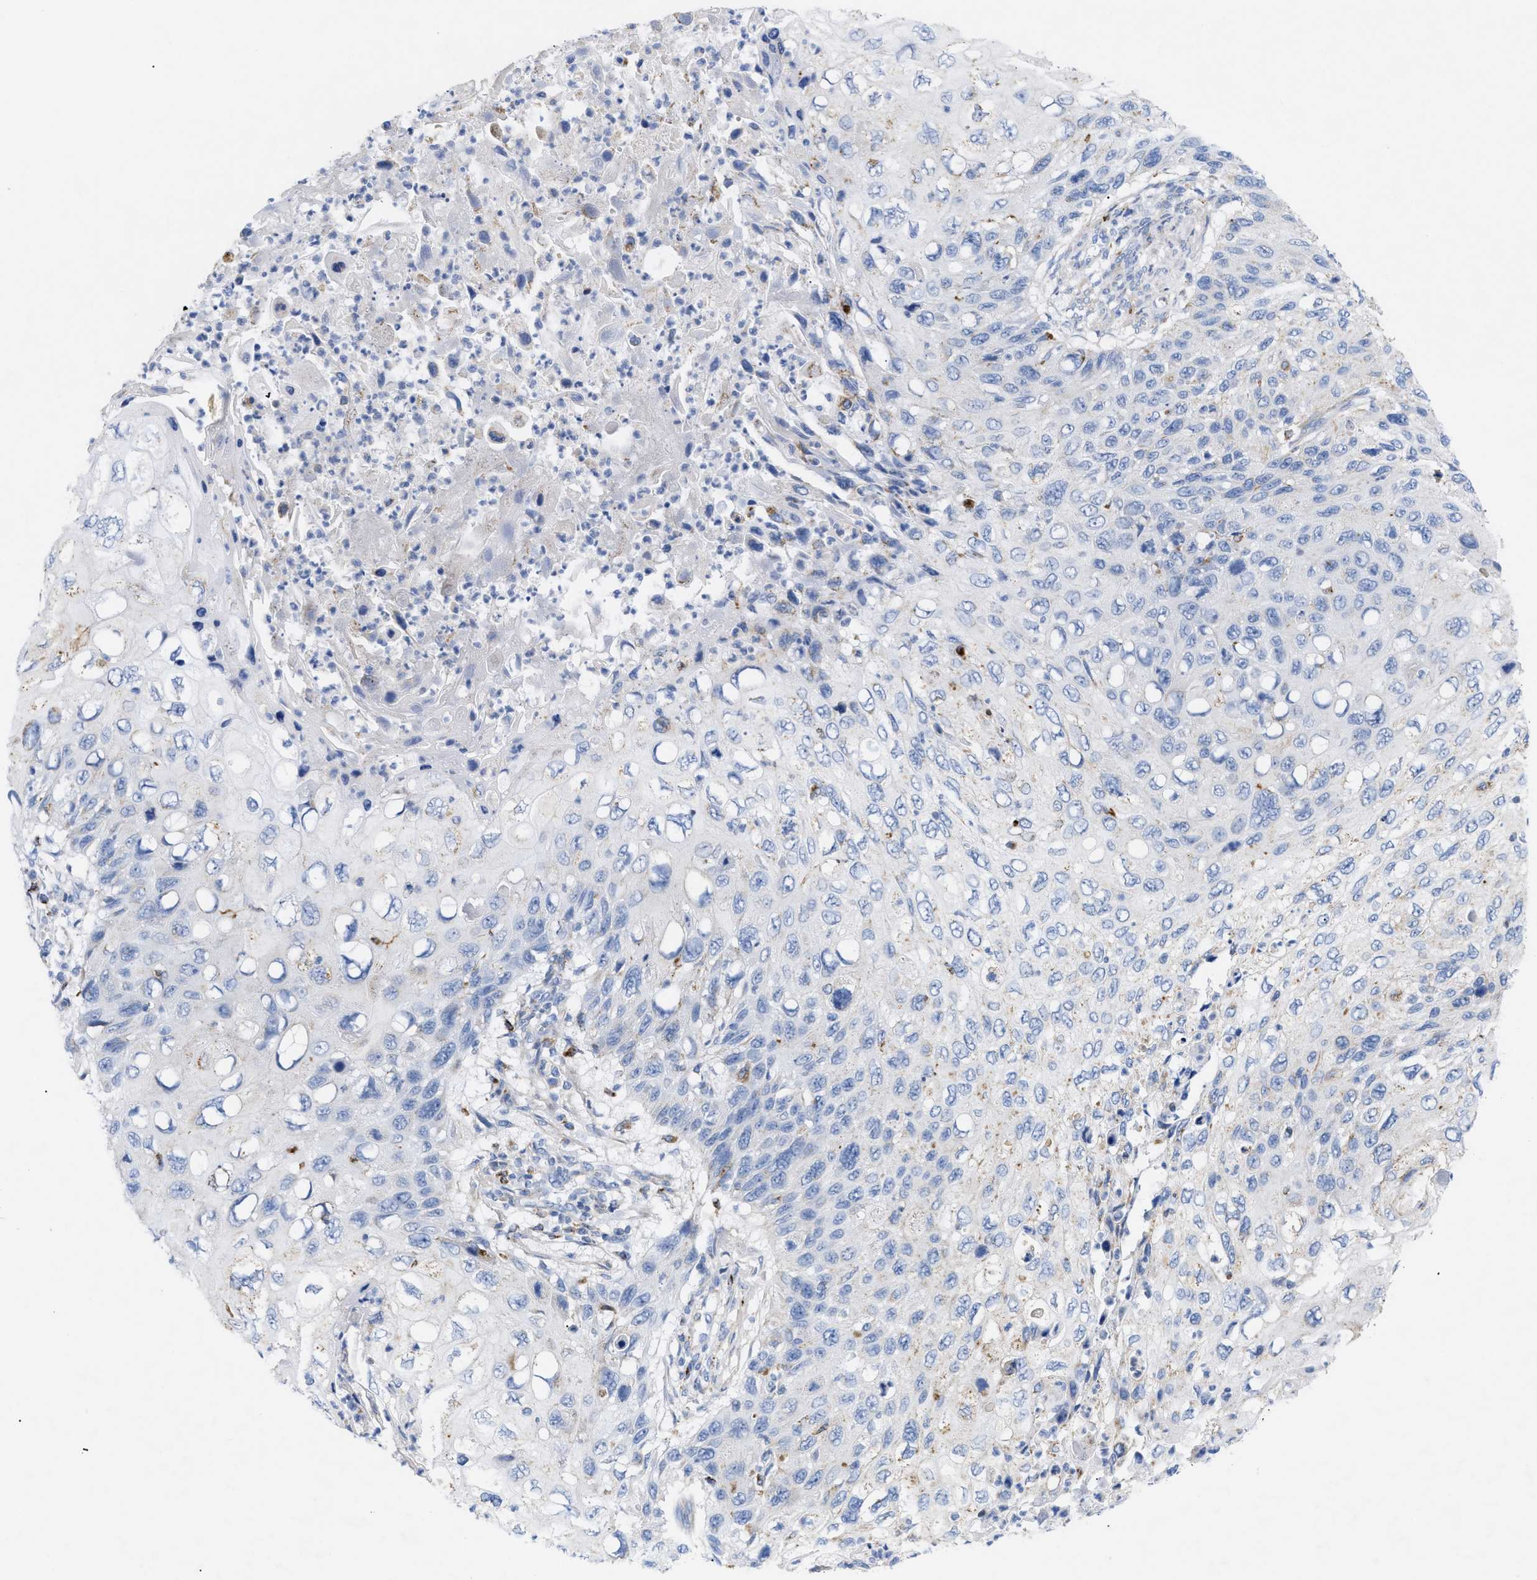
{"staining": {"intensity": "negative", "quantity": "none", "location": "none"}, "tissue": "cervical cancer", "cell_type": "Tumor cells", "image_type": "cancer", "snomed": [{"axis": "morphology", "description": "Squamous cell carcinoma, NOS"}, {"axis": "topography", "description": "Cervix"}], "caption": "Immunohistochemistry image of human cervical squamous cell carcinoma stained for a protein (brown), which shows no positivity in tumor cells.", "gene": "DRAM2", "patient": {"sex": "female", "age": 70}}